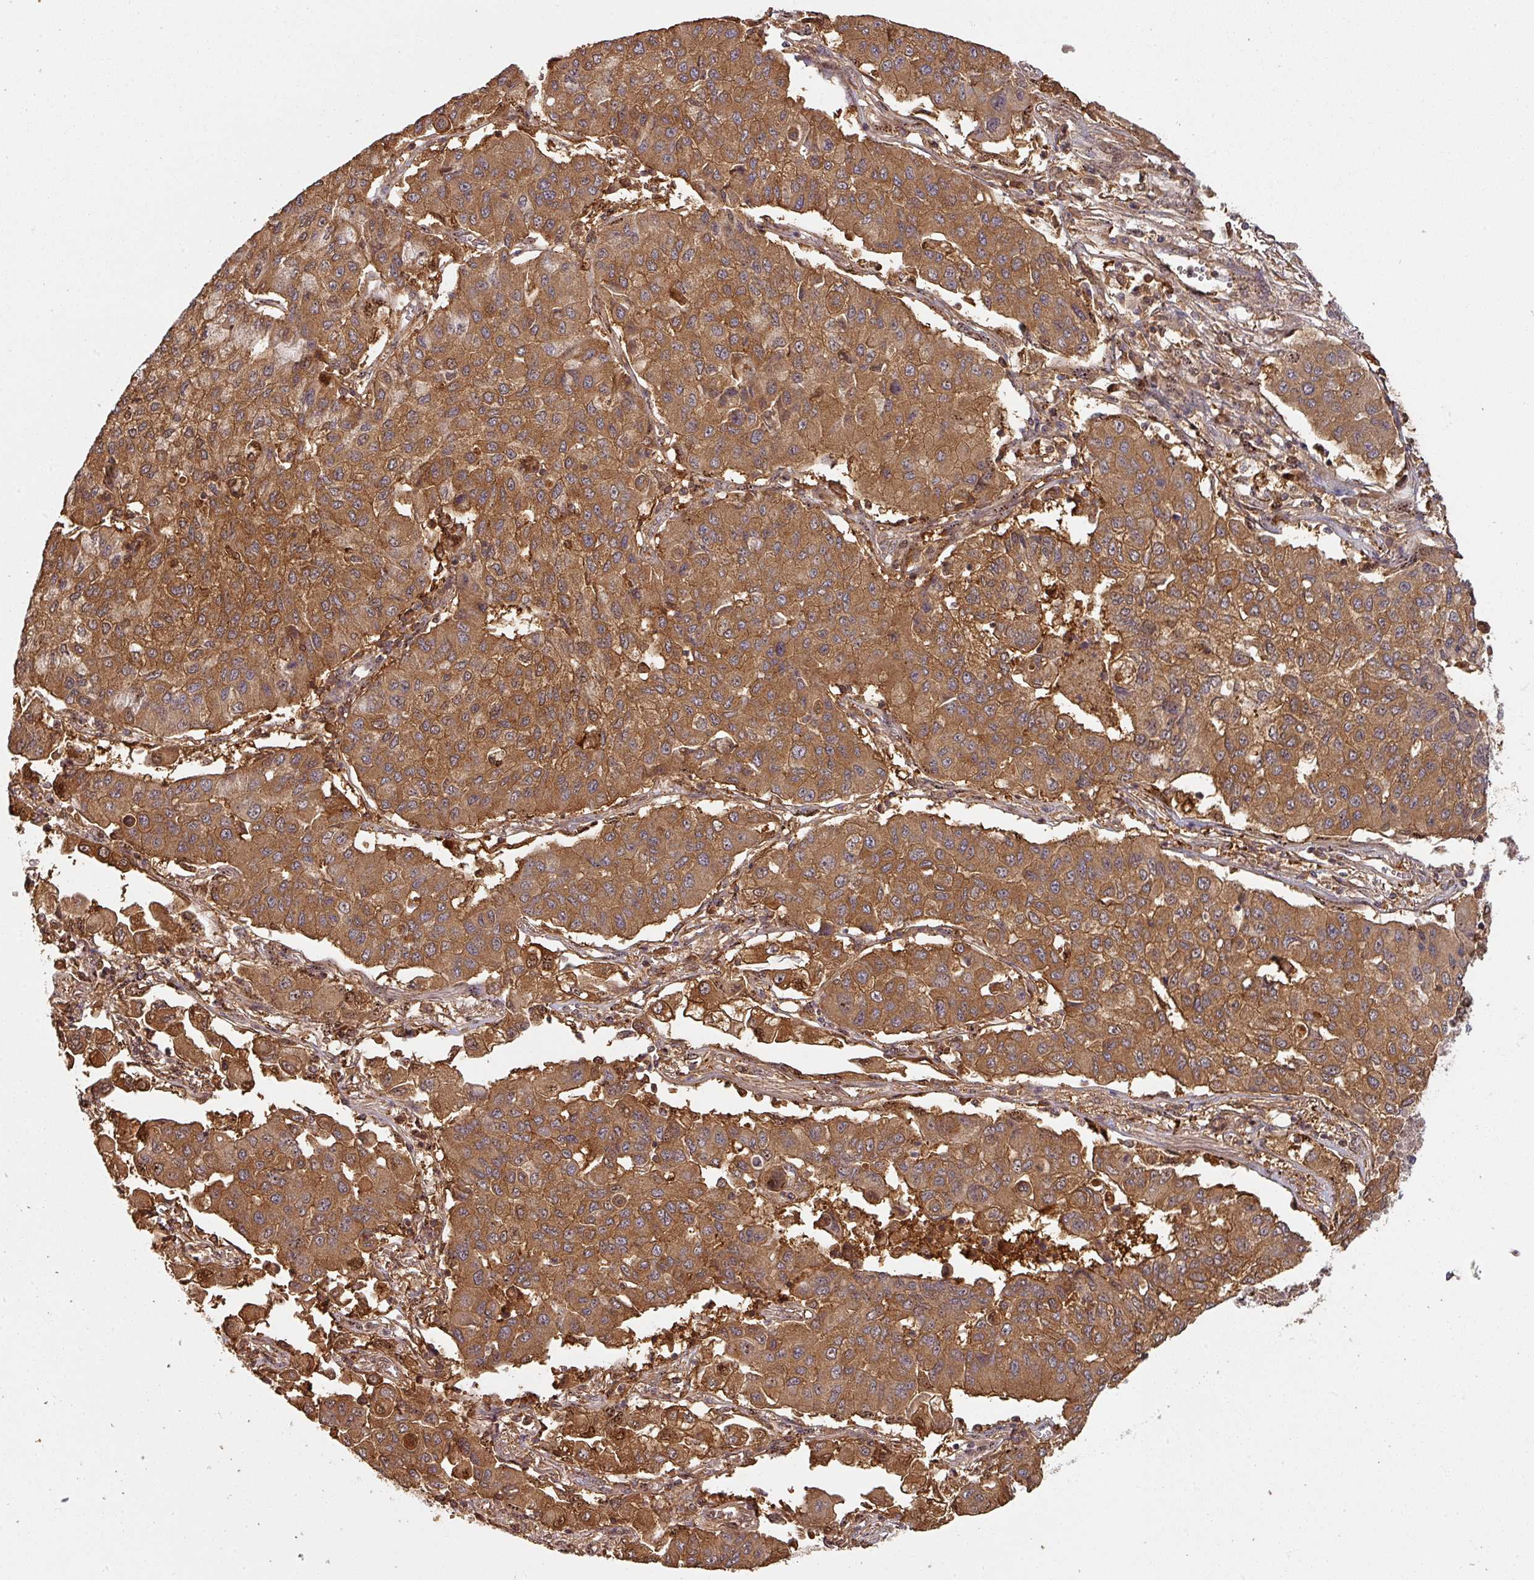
{"staining": {"intensity": "strong", "quantity": ">75%", "location": "cytoplasmic/membranous"}, "tissue": "lung cancer", "cell_type": "Tumor cells", "image_type": "cancer", "snomed": [{"axis": "morphology", "description": "Squamous cell carcinoma, NOS"}, {"axis": "topography", "description": "Lung"}], "caption": "Lung squamous cell carcinoma stained with DAB immunohistochemistry shows high levels of strong cytoplasmic/membranous staining in approximately >75% of tumor cells. Using DAB (brown) and hematoxylin (blue) stains, captured at high magnification using brightfield microscopy.", "gene": "ZNF322", "patient": {"sex": "male", "age": 74}}